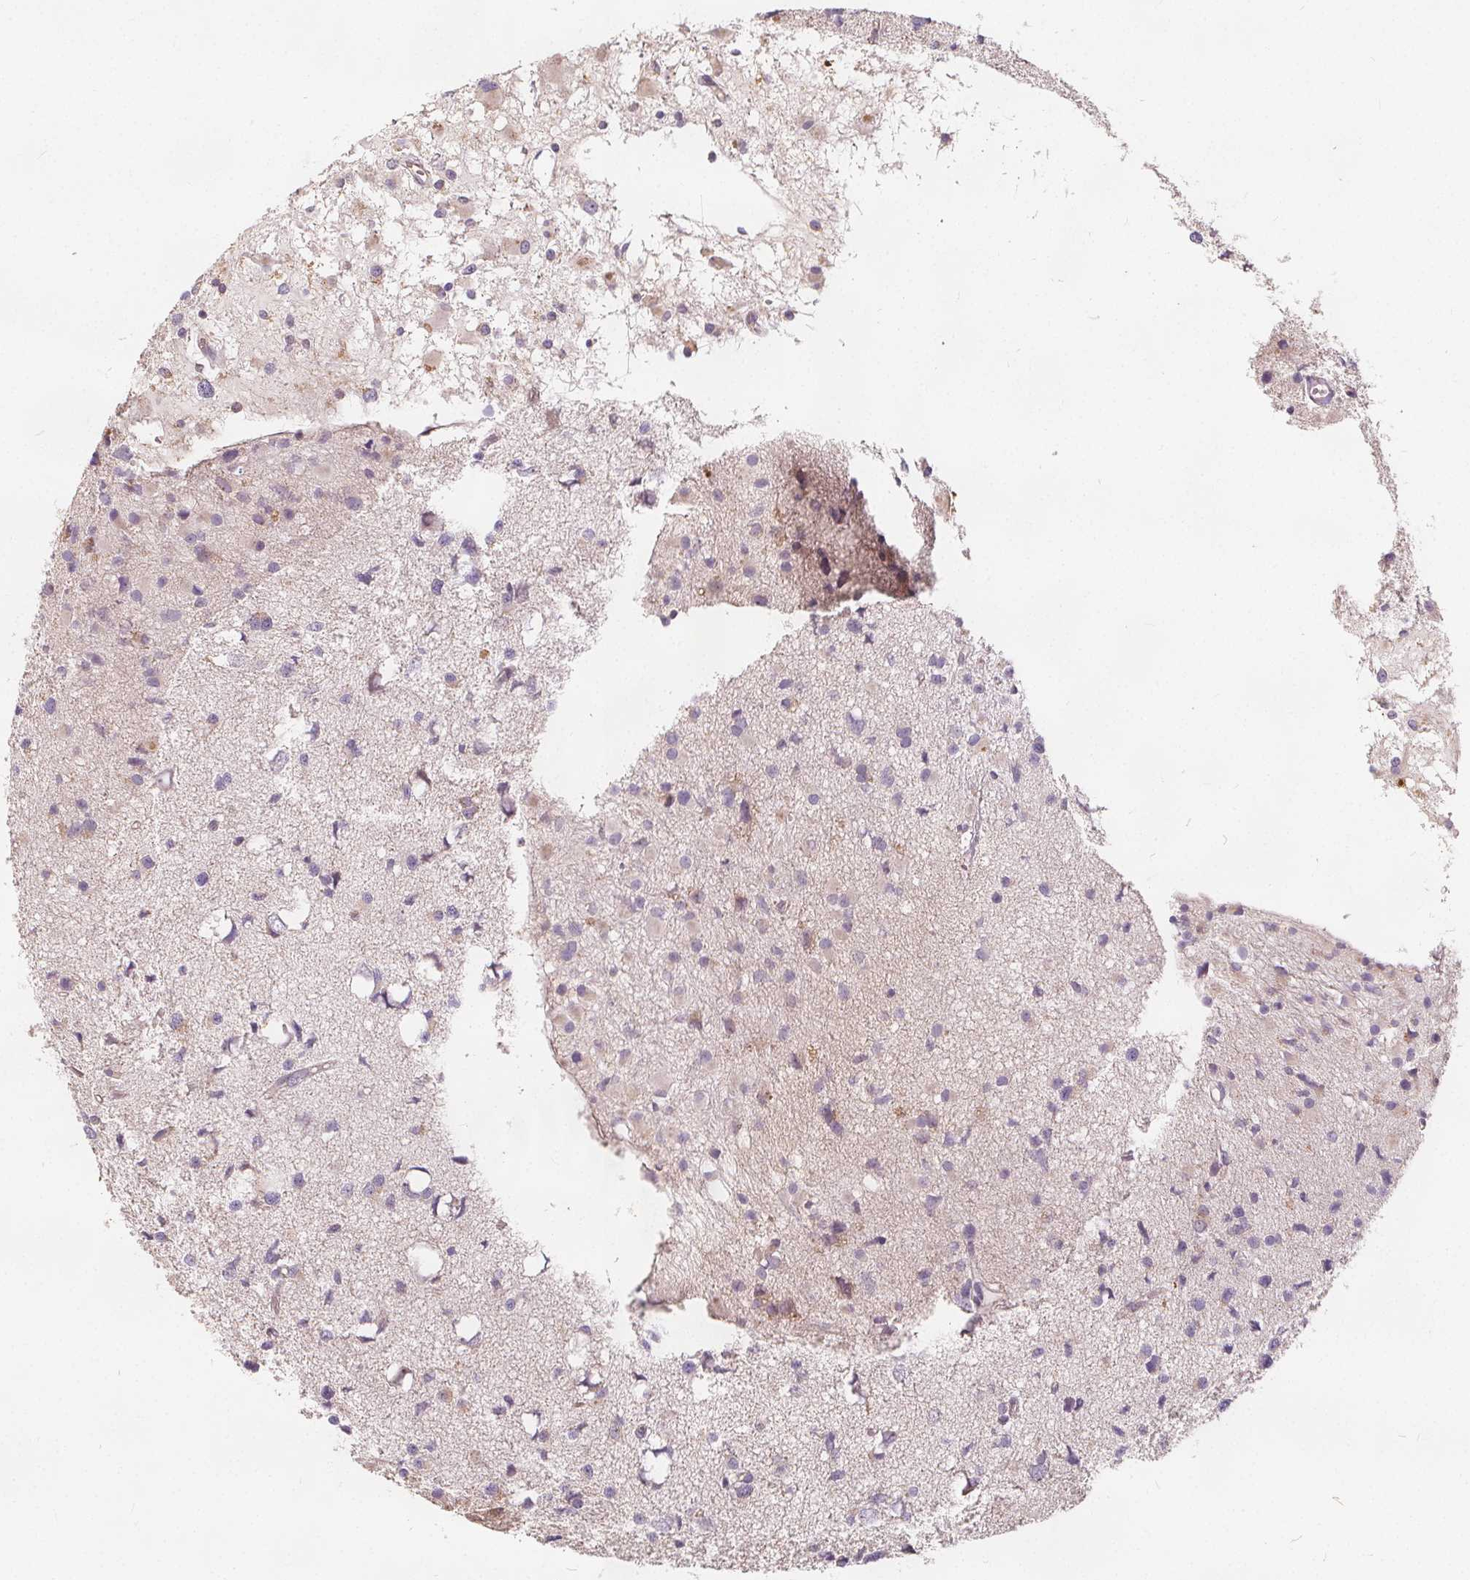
{"staining": {"intensity": "negative", "quantity": "none", "location": "none"}, "tissue": "glioma", "cell_type": "Tumor cells", "image_type": "cancer", "snomed": [{"axis": "morphology", "description": "Glioma, malignant, High grade"}, {"axis": "topography", "description": "Brain"}], "caption": "Immunohistochemistry (IHC) histopathology image of neoplastic tissue: malignant high-grade glioma stained with DAB (3,3'-diaminobenzidine) shows no significant protein staining in tumor cells.", "gene": "DRC3", "patient": {"sex": "male", "age": 54}}